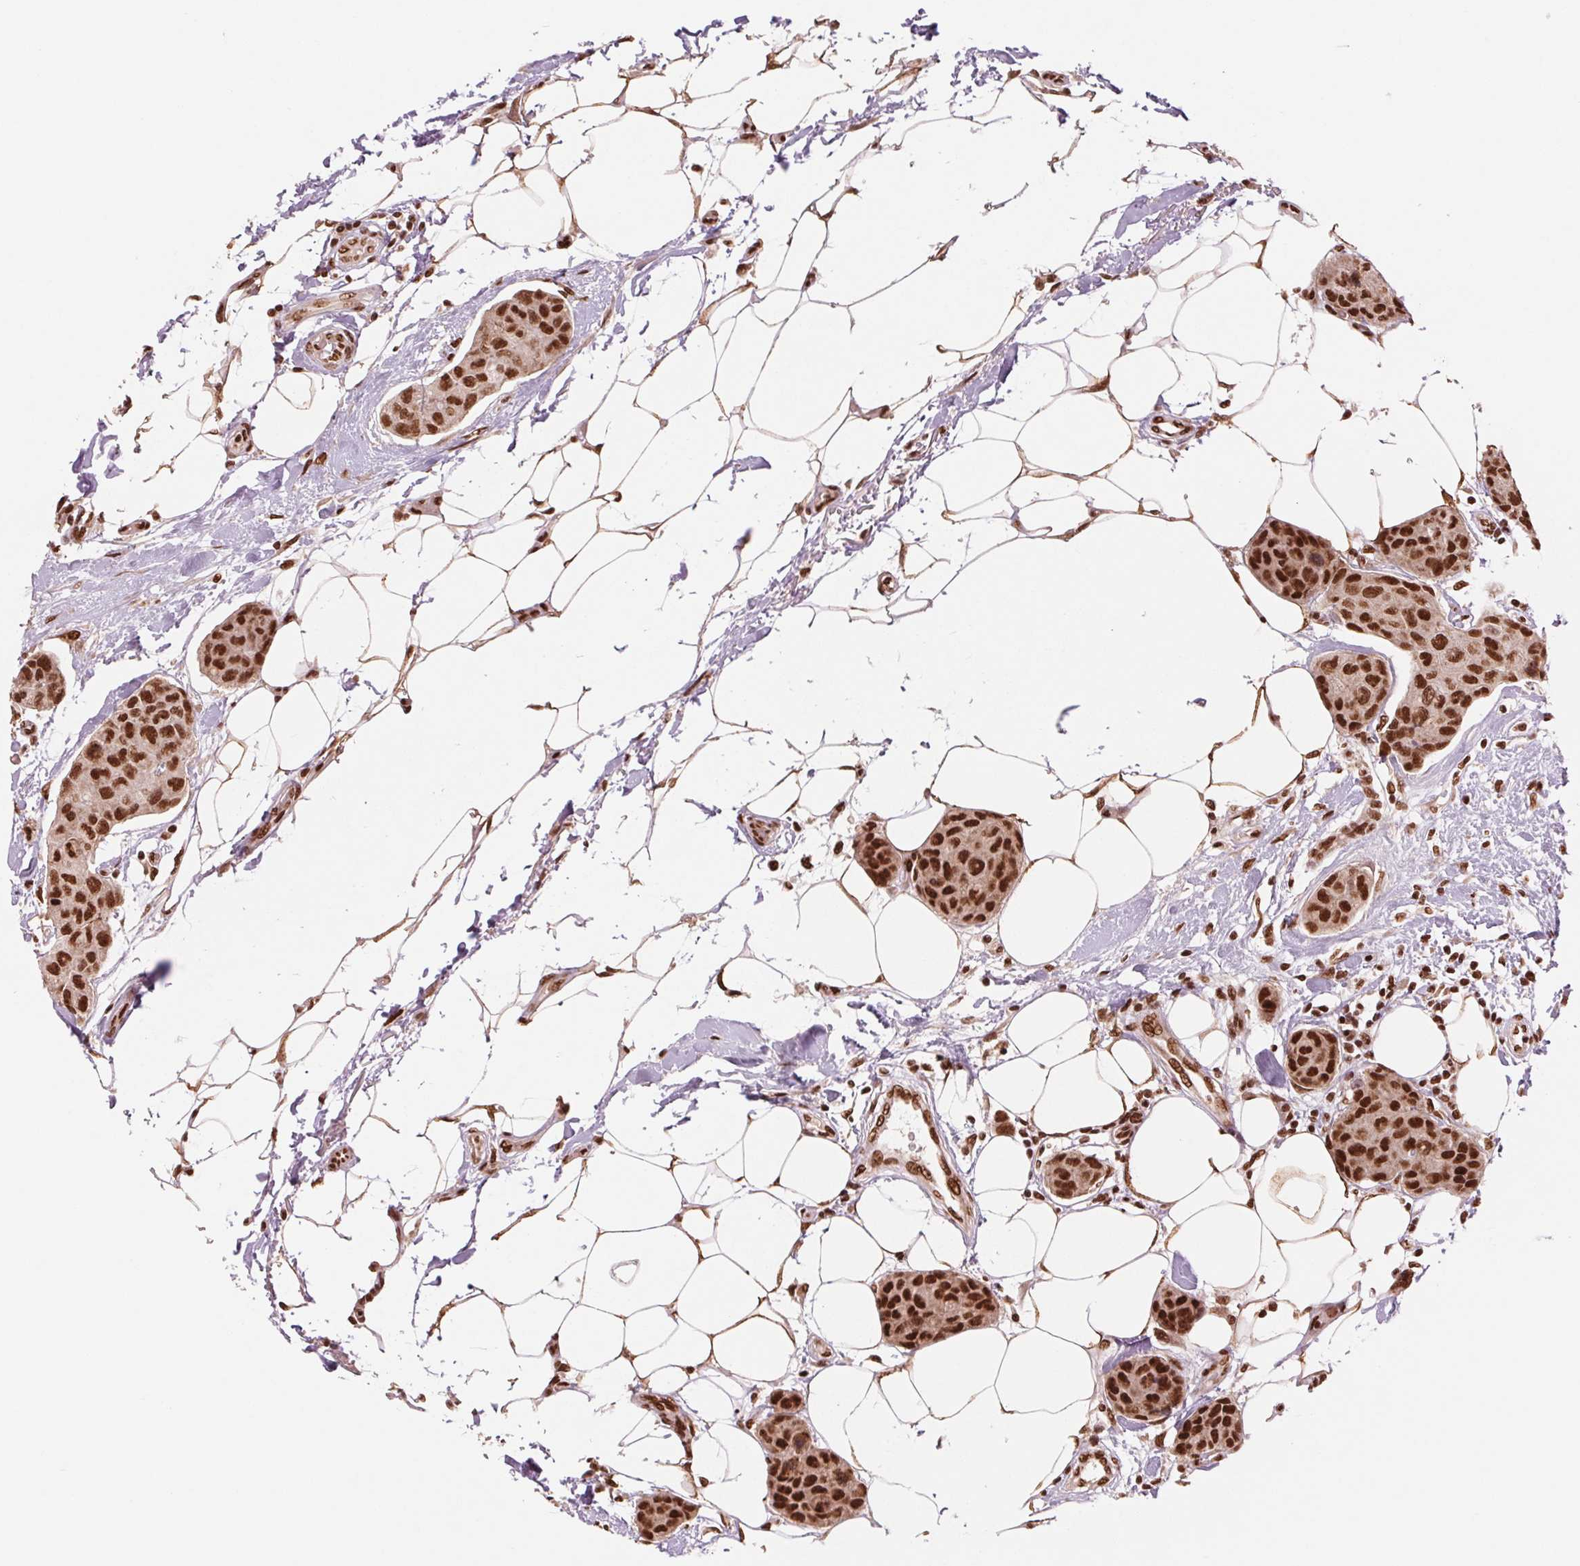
{"staining": {"intensity": "strong", "quantity": ">75%", "location": "nuclear"}, "tissue": "breast cancer", "cell_type": "Tumor cells", "image_type": "cancer", "snomed": [{"axis": "morphology", "description": "Duct carcinoma"}, {"axis": "topography", "description": "Breast"}, {"axis": "topography", "description": "Lymph node"}], "caption": "This histopathology image exhibits immunohistochemistry staining of breast cancer (invasive ductal carcinoma), with high strong nuclear staining in about >75% of tumor cells.", "gene": "TTLL9", "patient": {"sex": "female", "age": 80}}